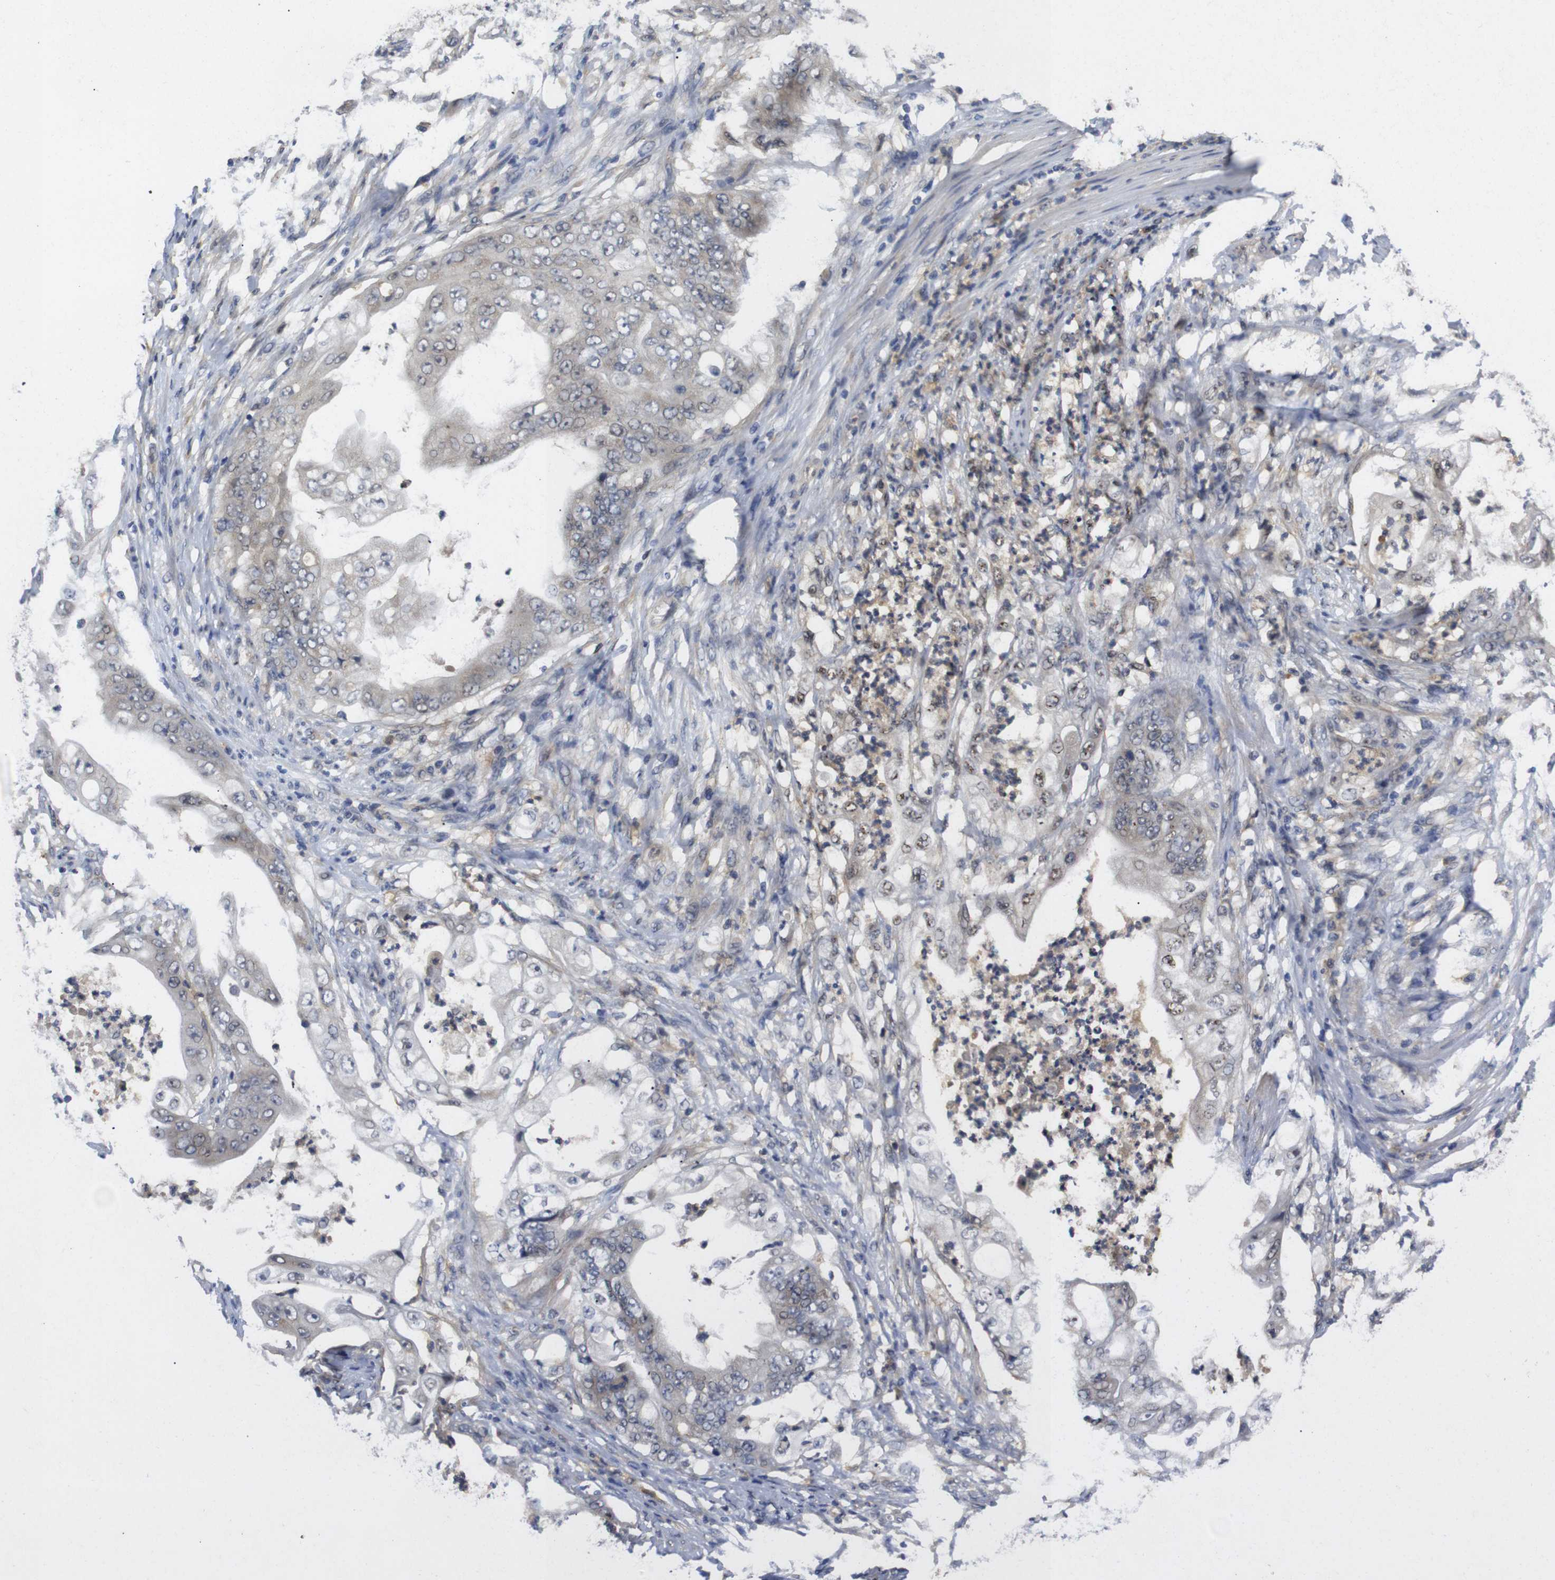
{"staining": {"intensity": "weak", "quantity": "25%-75%", "location": "cytoplasmic/membranous,nuclear"}, "tissue": "stomach cancer", "cell_type": "Tumor cells", "image_type": "cancer", "snomed": [{"axis": "morphology", "description": "Adenocarcinoma, NOS"}, {"axis": "topography", "description": "Stomach"}], "caption": "Stomach cancer was stained to show a protein in brown. There is low levels of weak cytoplasmic/membranous and nuclear expression in about 25%-75% of tumor cells.", "gene": "FNTA", "patient": {"sex": "female", "age": 73}}